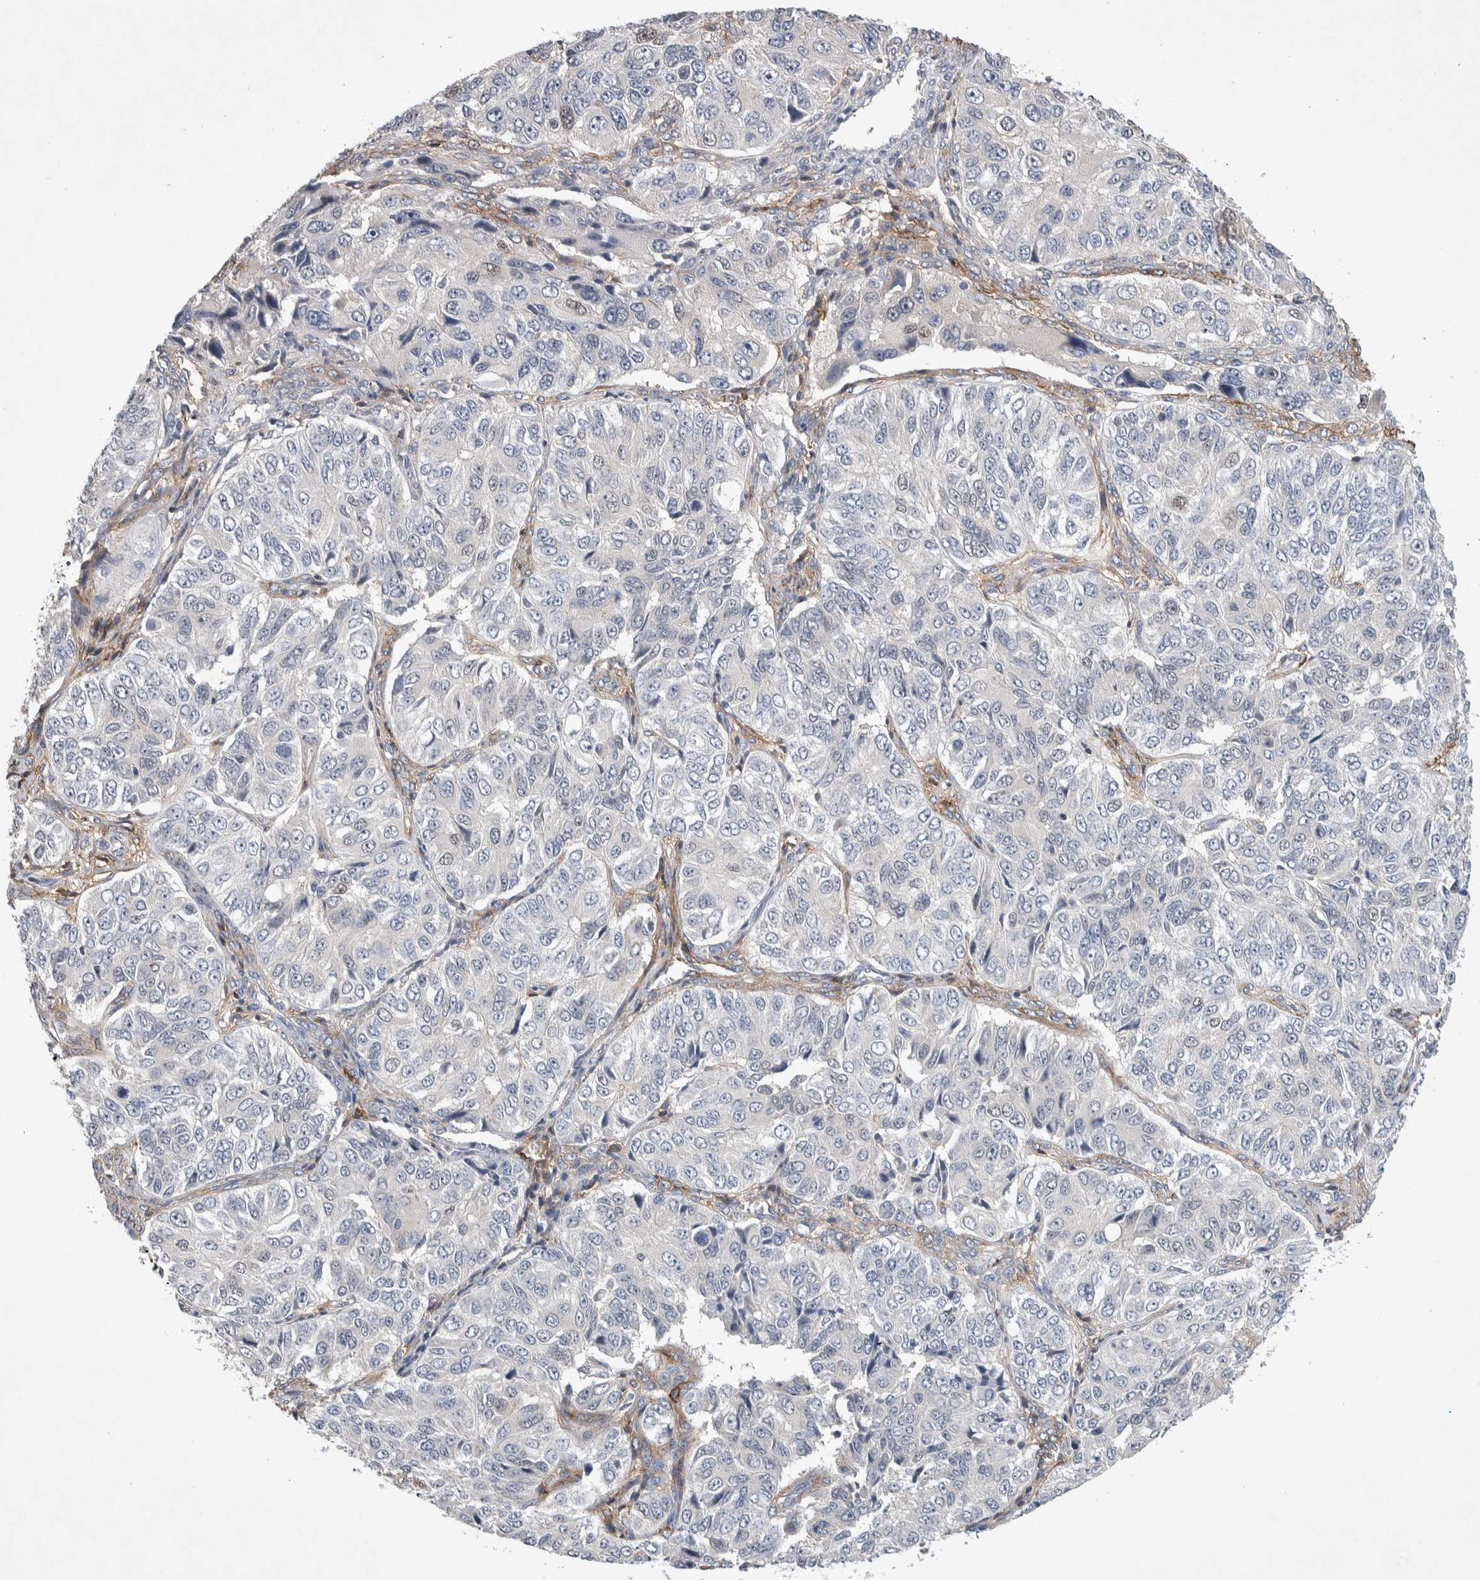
{"staining": {"intensity": "negative", "quantity": "none", "location": "none"}, "tissue": "ovarian cancer", "cell_type": "Tumor cells", "image_type": "cancer", "snomed": [{"axis": "morphology", "description": "Carcinoma, endometroid"}, {"axis": "topography", "description": "Ovary"}], "caption": "A high-resolution histopathology image shows IHC staining of ovarian cancer, which exhibits no significant positivity in tumor cells.", "gene": "CEP131", "patient": {"sex": "female", "age": 51}}